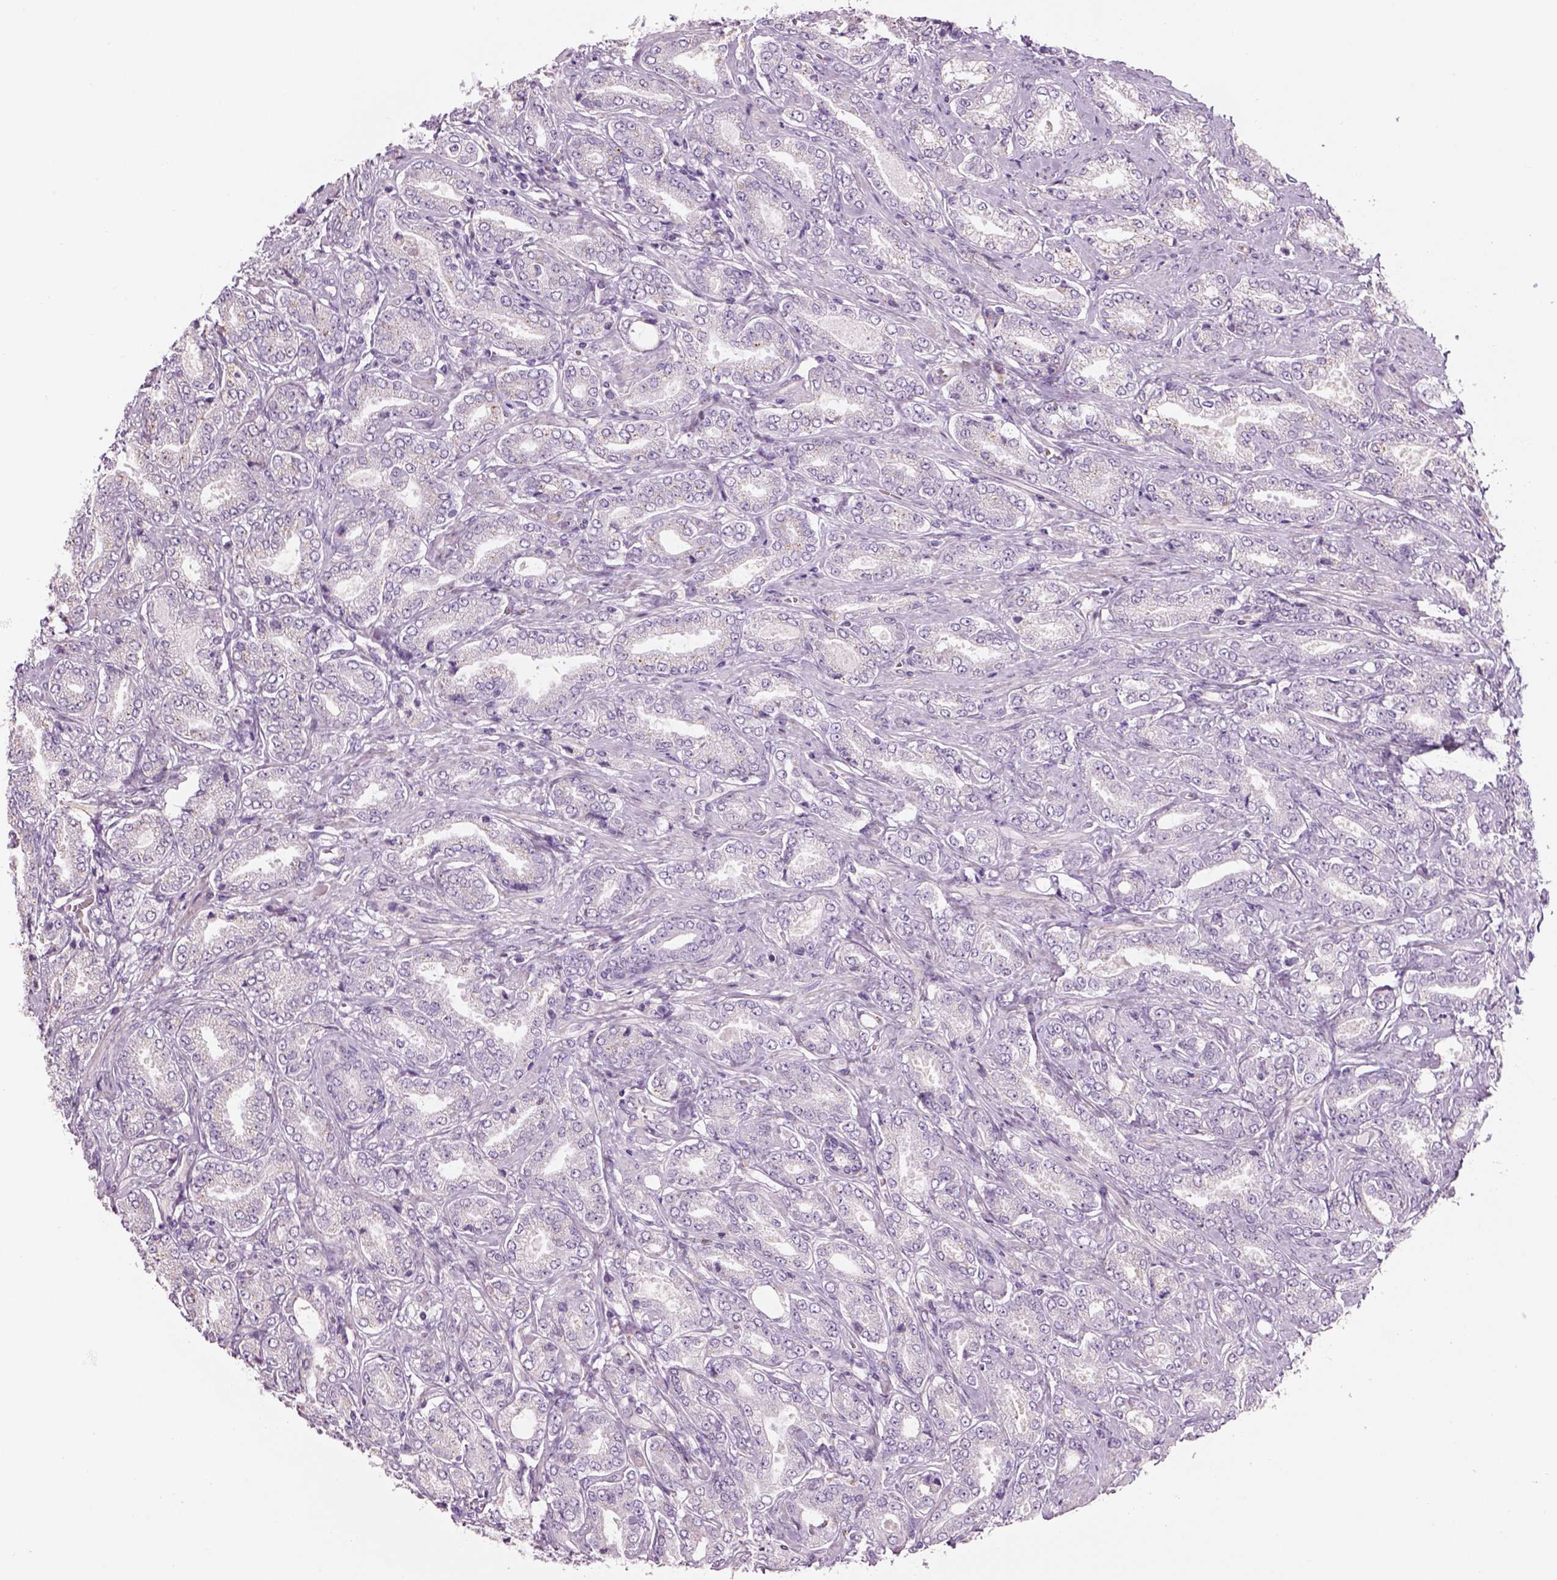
{"staining": {"intensity": "negative", "quantity": "none", "location": "none"}, "tissue": "prostate cancer", "cell_type": "Tumor cells", "image_type": "cancer", "snomed": [{"axis": "morphology", "description": "Adenocarcinoma, NOS"}, {"axis": "topography", "description": "Prostate"}], "caption": "This is an immunohistochemistry (IHC) photomicrograph of adenocarcinoma (prostate). There is no positivity in tumor cells.", "gene": "IFT52", "patient": {"sex": "male", "age": 64}}